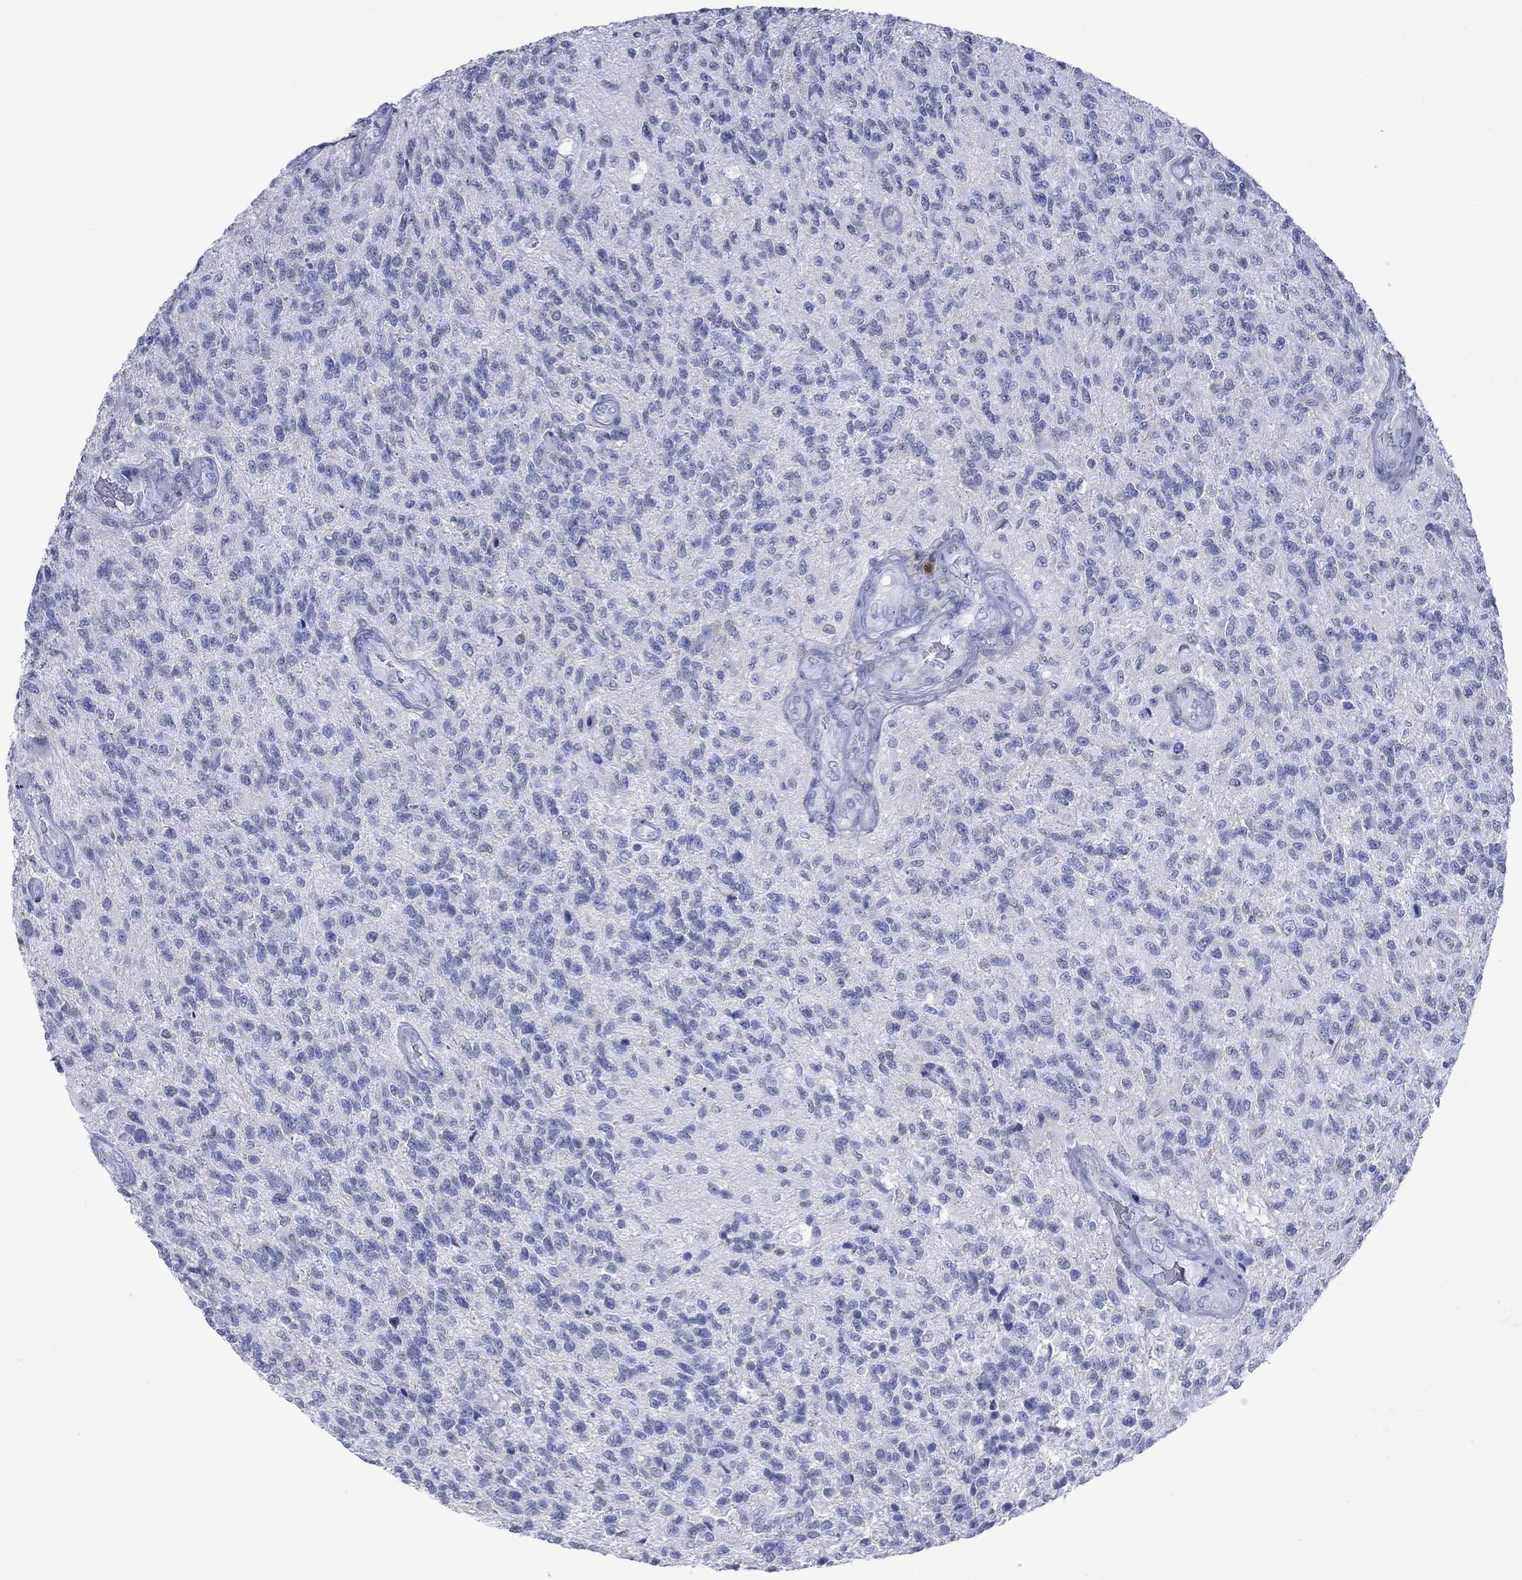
{"staining": {"intensity": "negative", "quantity": "none", "location": "none"}, "tissue": "glioma", "cell_type": "Tumor cells", "image_type": "cancer", "snomed": [{"axis": "morphology", "description": "Glioma, malignant, High grade"}, {"axis": "topography", "description": "Brain"}], "caption": "The histopathology image displays no staining of tumor cells in glioma.", "gene": "MLANA", "patient": {"sex": "male", "age": 56}}